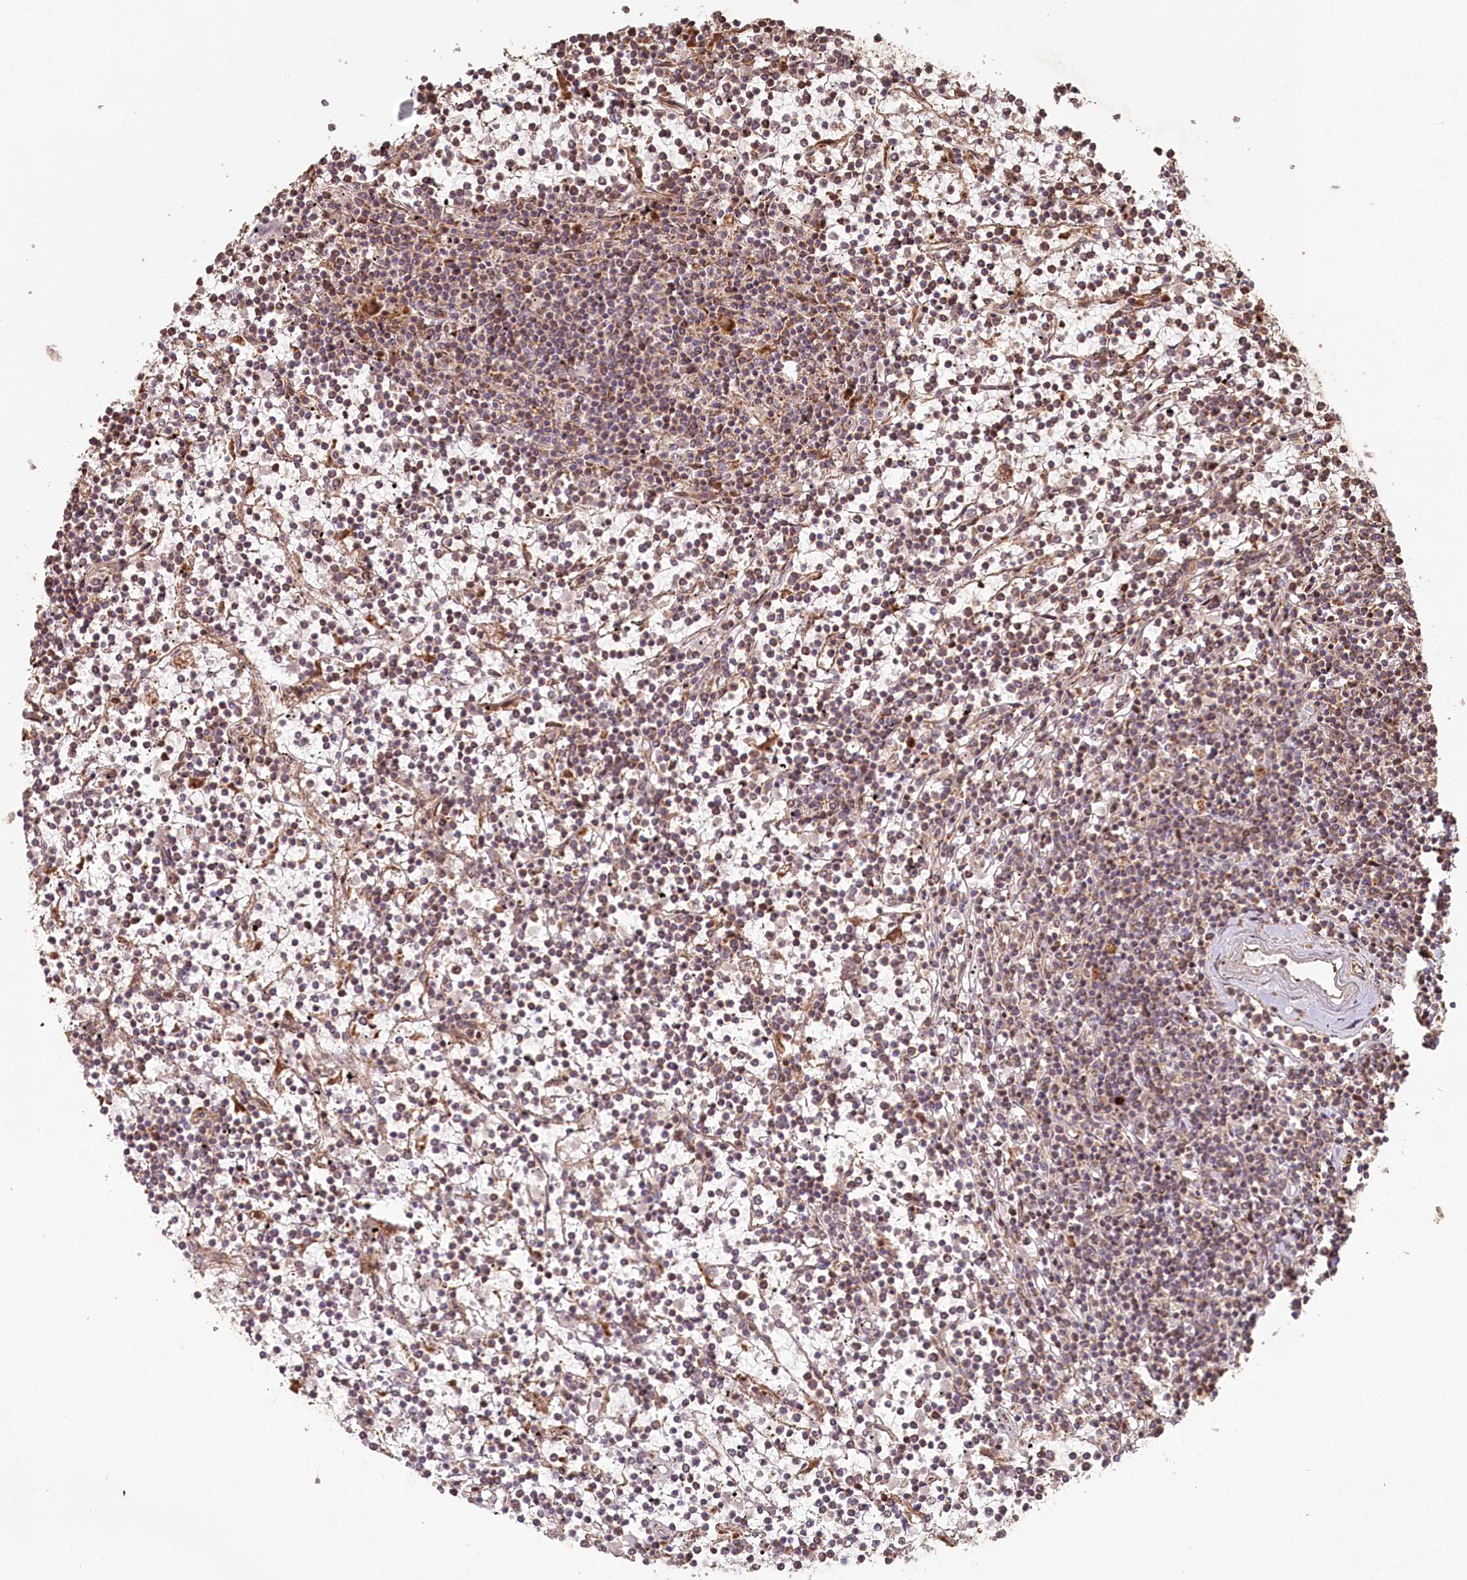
{"staining": {"intensity": "weak", "quantity": "25%-75%", "location": "cytoplasmic/membranous"}, "tissue": "lymphoma", "cell_type": "Tumor cells", "image_type": "cancer", "snomed": [{"axis": "morphology", "description": "Malignant lymphoma, non-Hodgkin's type, Low grade"}, {"axis": "topography", "description": "Spleen"}], "caption": "Human malignant lymphoma, non-Hodgkin's type (low-grade) stained with a protein marker reveals weak staining in tumor cells.", "gene": "HAL", "patient": {"sex": "female", "age": 19}}